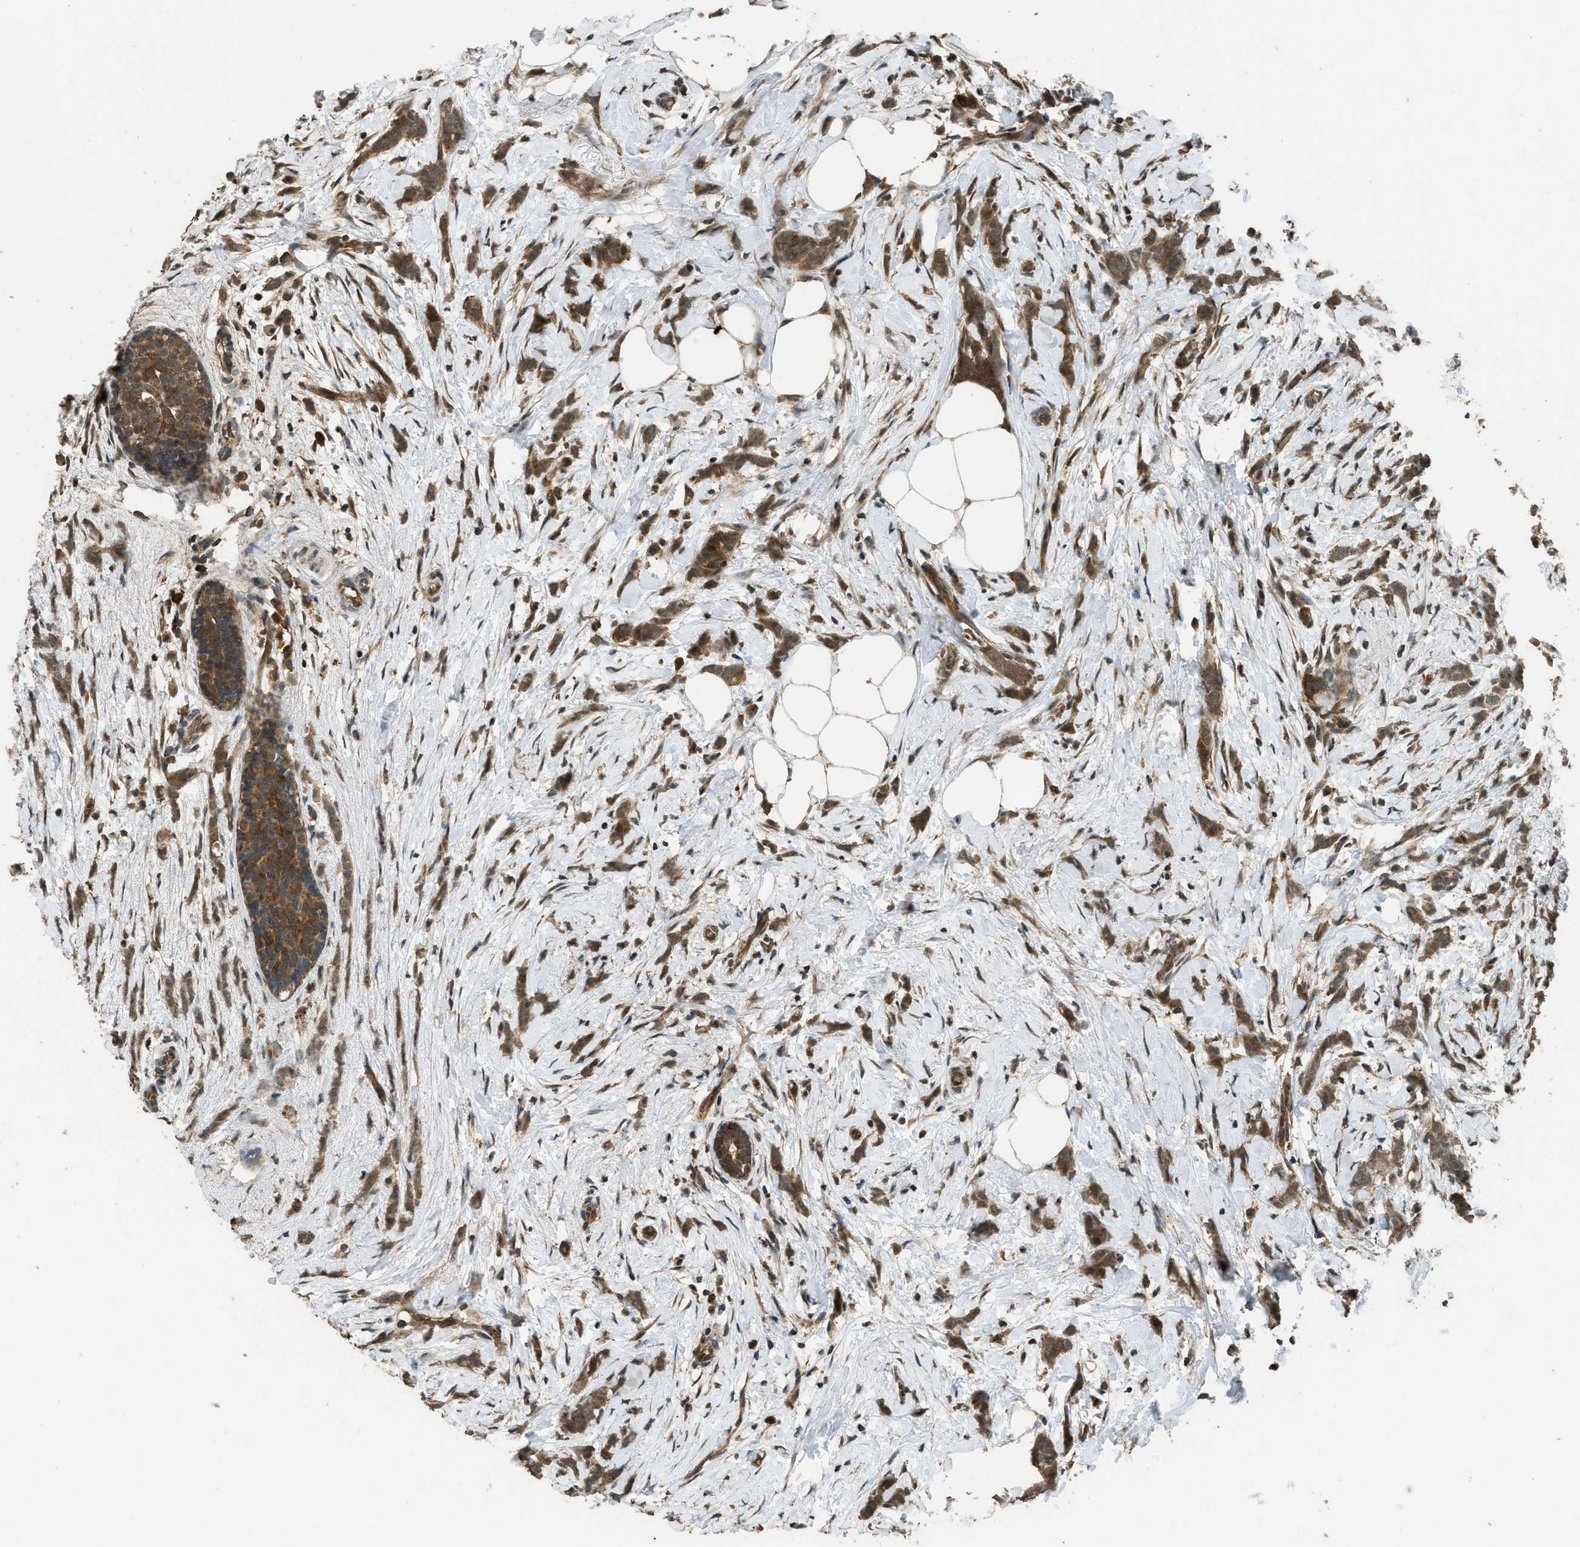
{"staining": {"intensity": "moderate", "quantity": ">75%", "location": "cytoplasmic/membranous"}, "tissue": "breast cancer", "cell_type": "Tumor cells", "image_type": "cancer", "snomed": [{"axis": "morphology", "description": "Lobular carcinoma, in situ"}, {"axis": "morphology", "description": "Lobular carcinoma"}, {"axis": "topography", "description": "Breast"}], "caption": "Human breast cancer (lobular carcinoma) stained with a protein marker reveals moderate staining in tumor cells.", "gene": "PPP6R3", "patient": {"sex": "female", "age": 41}}